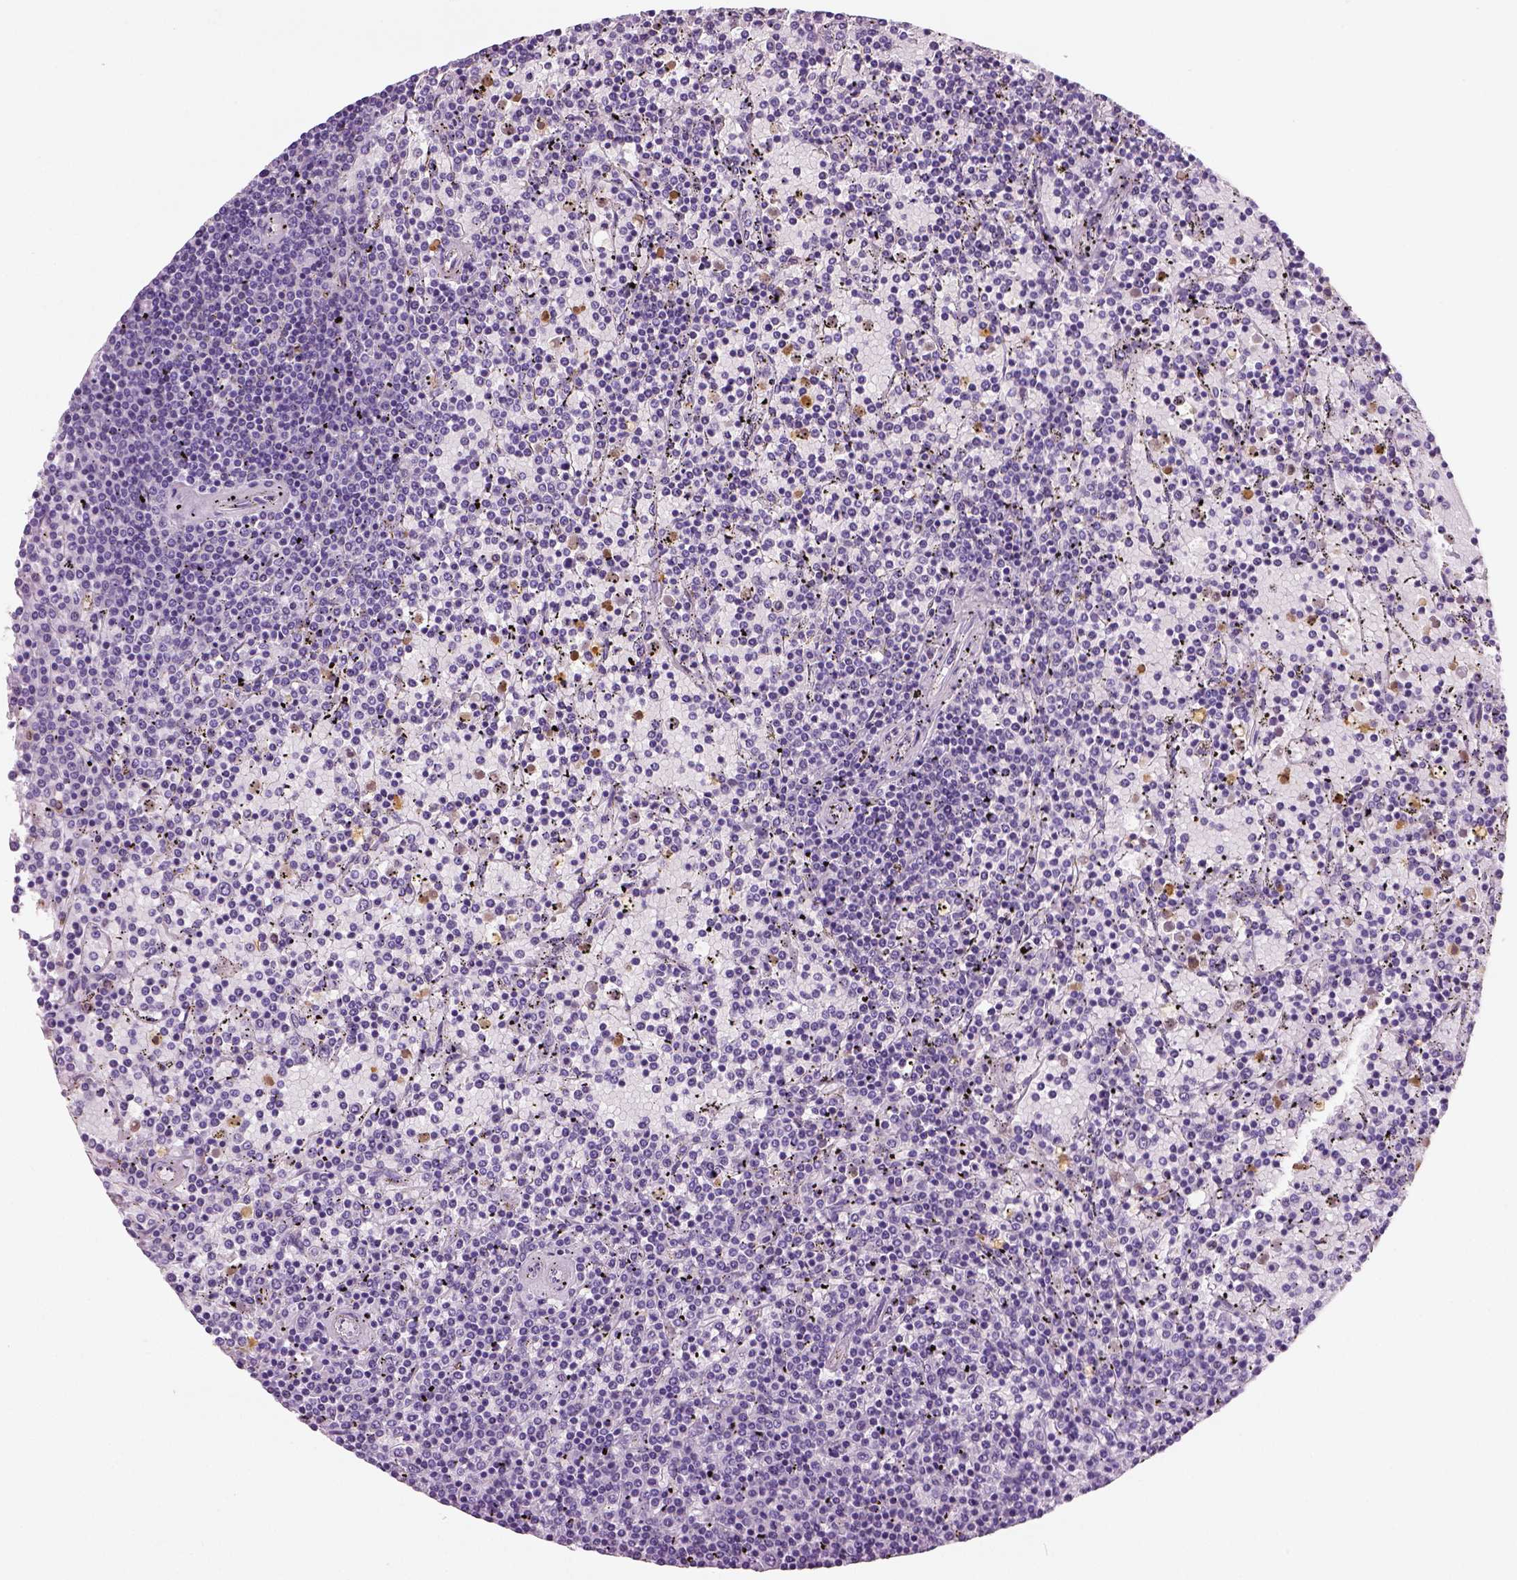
{"staining": {"intensity": "negative", "quantity": "none", "location": "none"}, "tissue": "lymphoma", "cell_type": "Tumor cells", "image_type": "cancer", "snomed": [{"axis": "morphology", "description": "Malignant lymphoma, non-Hodgkin's type, Low grade"}, {"axis": "topography", "description": "Spleen"}], "caption": "This is an immunohistochemistry (IHC) photomicrograph of human malignant lymphoma, non-Hodgkin's type (low-grade). There is no expression in tumor cells.", "gene": "NECAB2", "patient": {"sex": "female", "age": 77}}